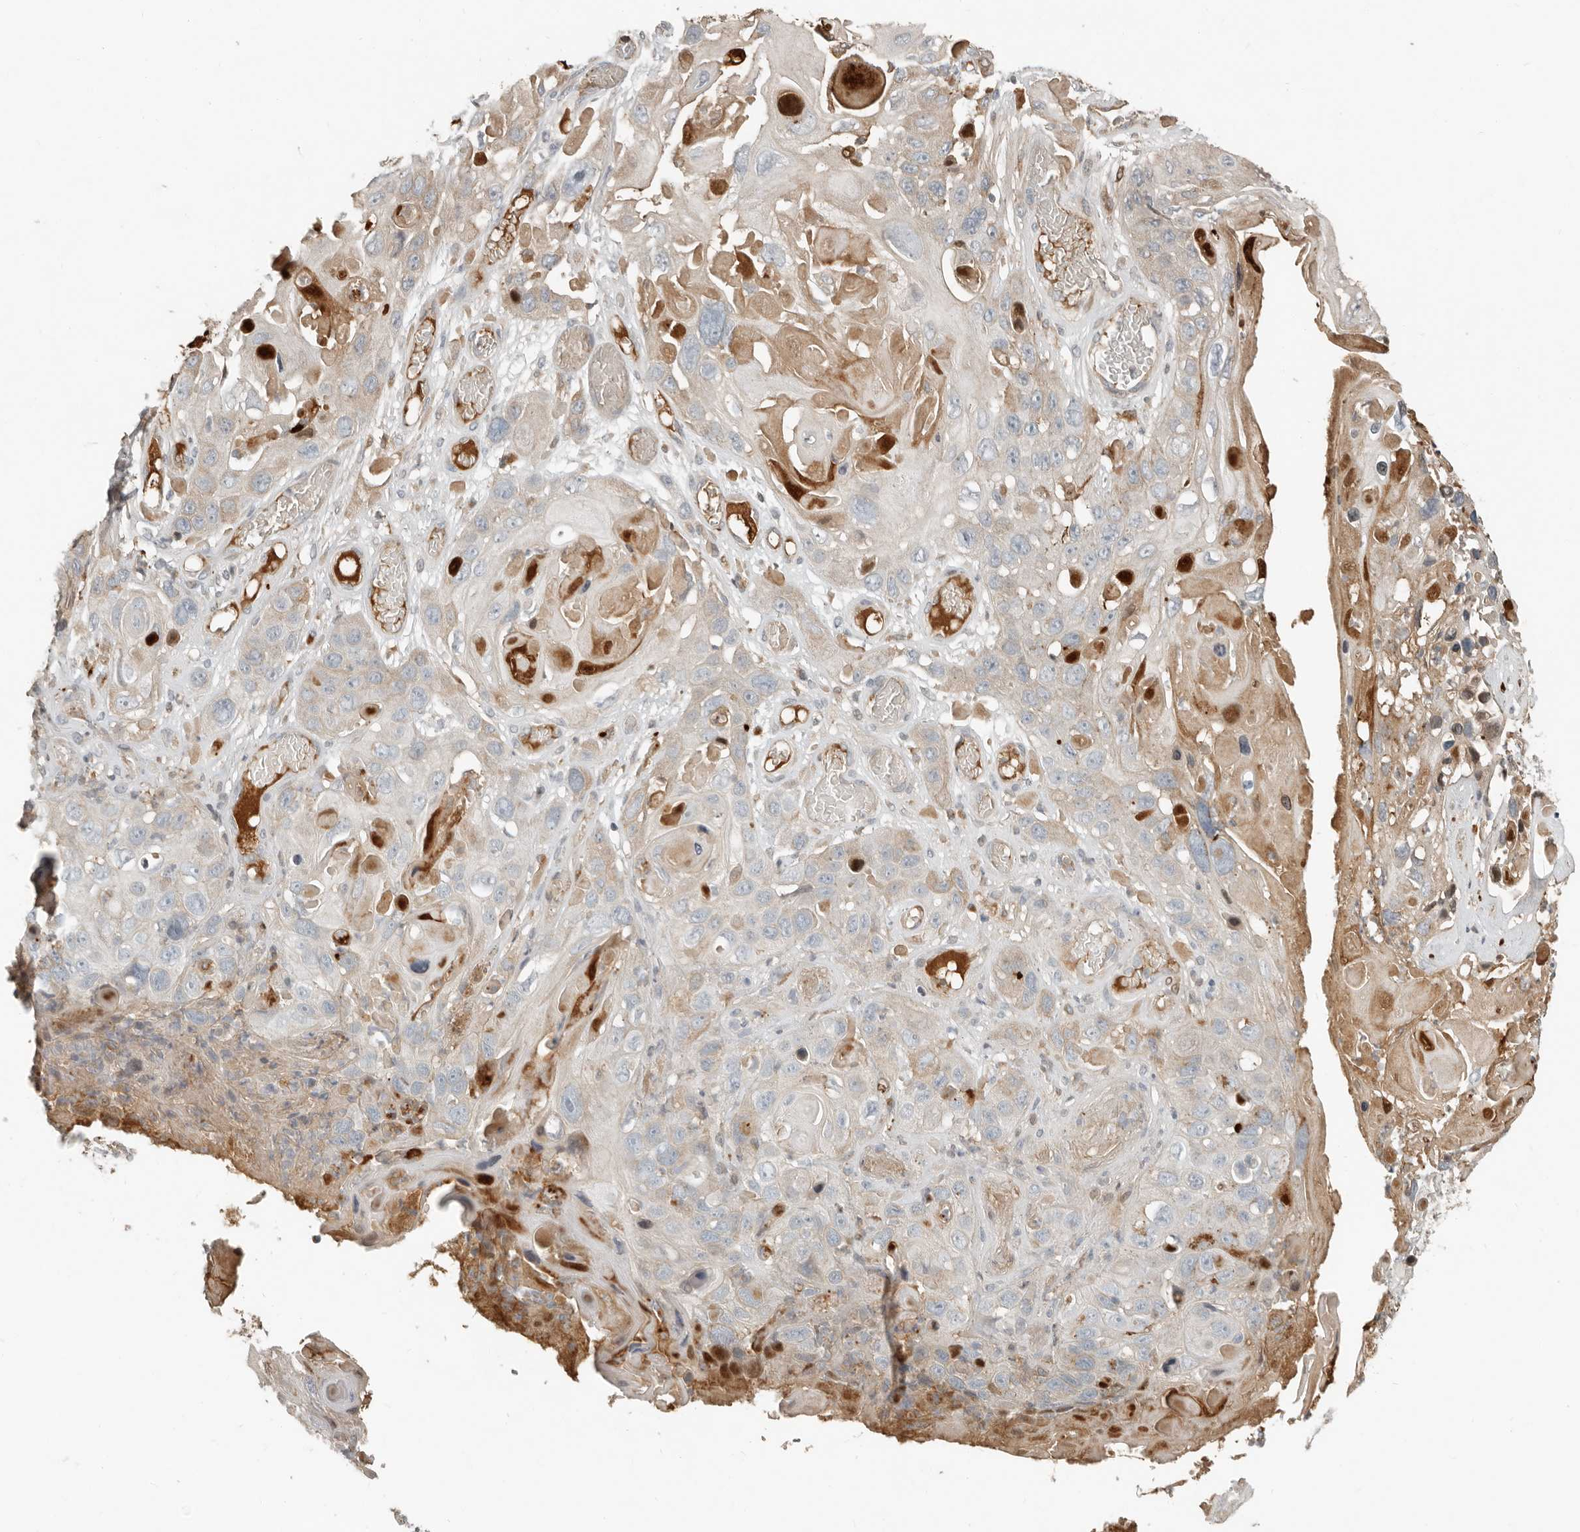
{"staining": {"intensity": "moderate", "quantity": "<25%", "location": "cytoplasmic/membranous"}, "tissue": "skin cancer", "cell_type": "Tumor cells", "image_type": "cancer", "snomed": [{"axis": "morphology", "description": "Squamous cell carcinoma, NOS"}, {"axis": "topography", "description": "Skin"}], "caption": "Brown immunohistochemical staining in skin cancer (squamous cell carcinoma) reveals moderate cytoplasmic/membranous expression in approximately <25% of tumor cells.", "gene": "KLHL38", "patient": {"sex": "male", "age": 55}}